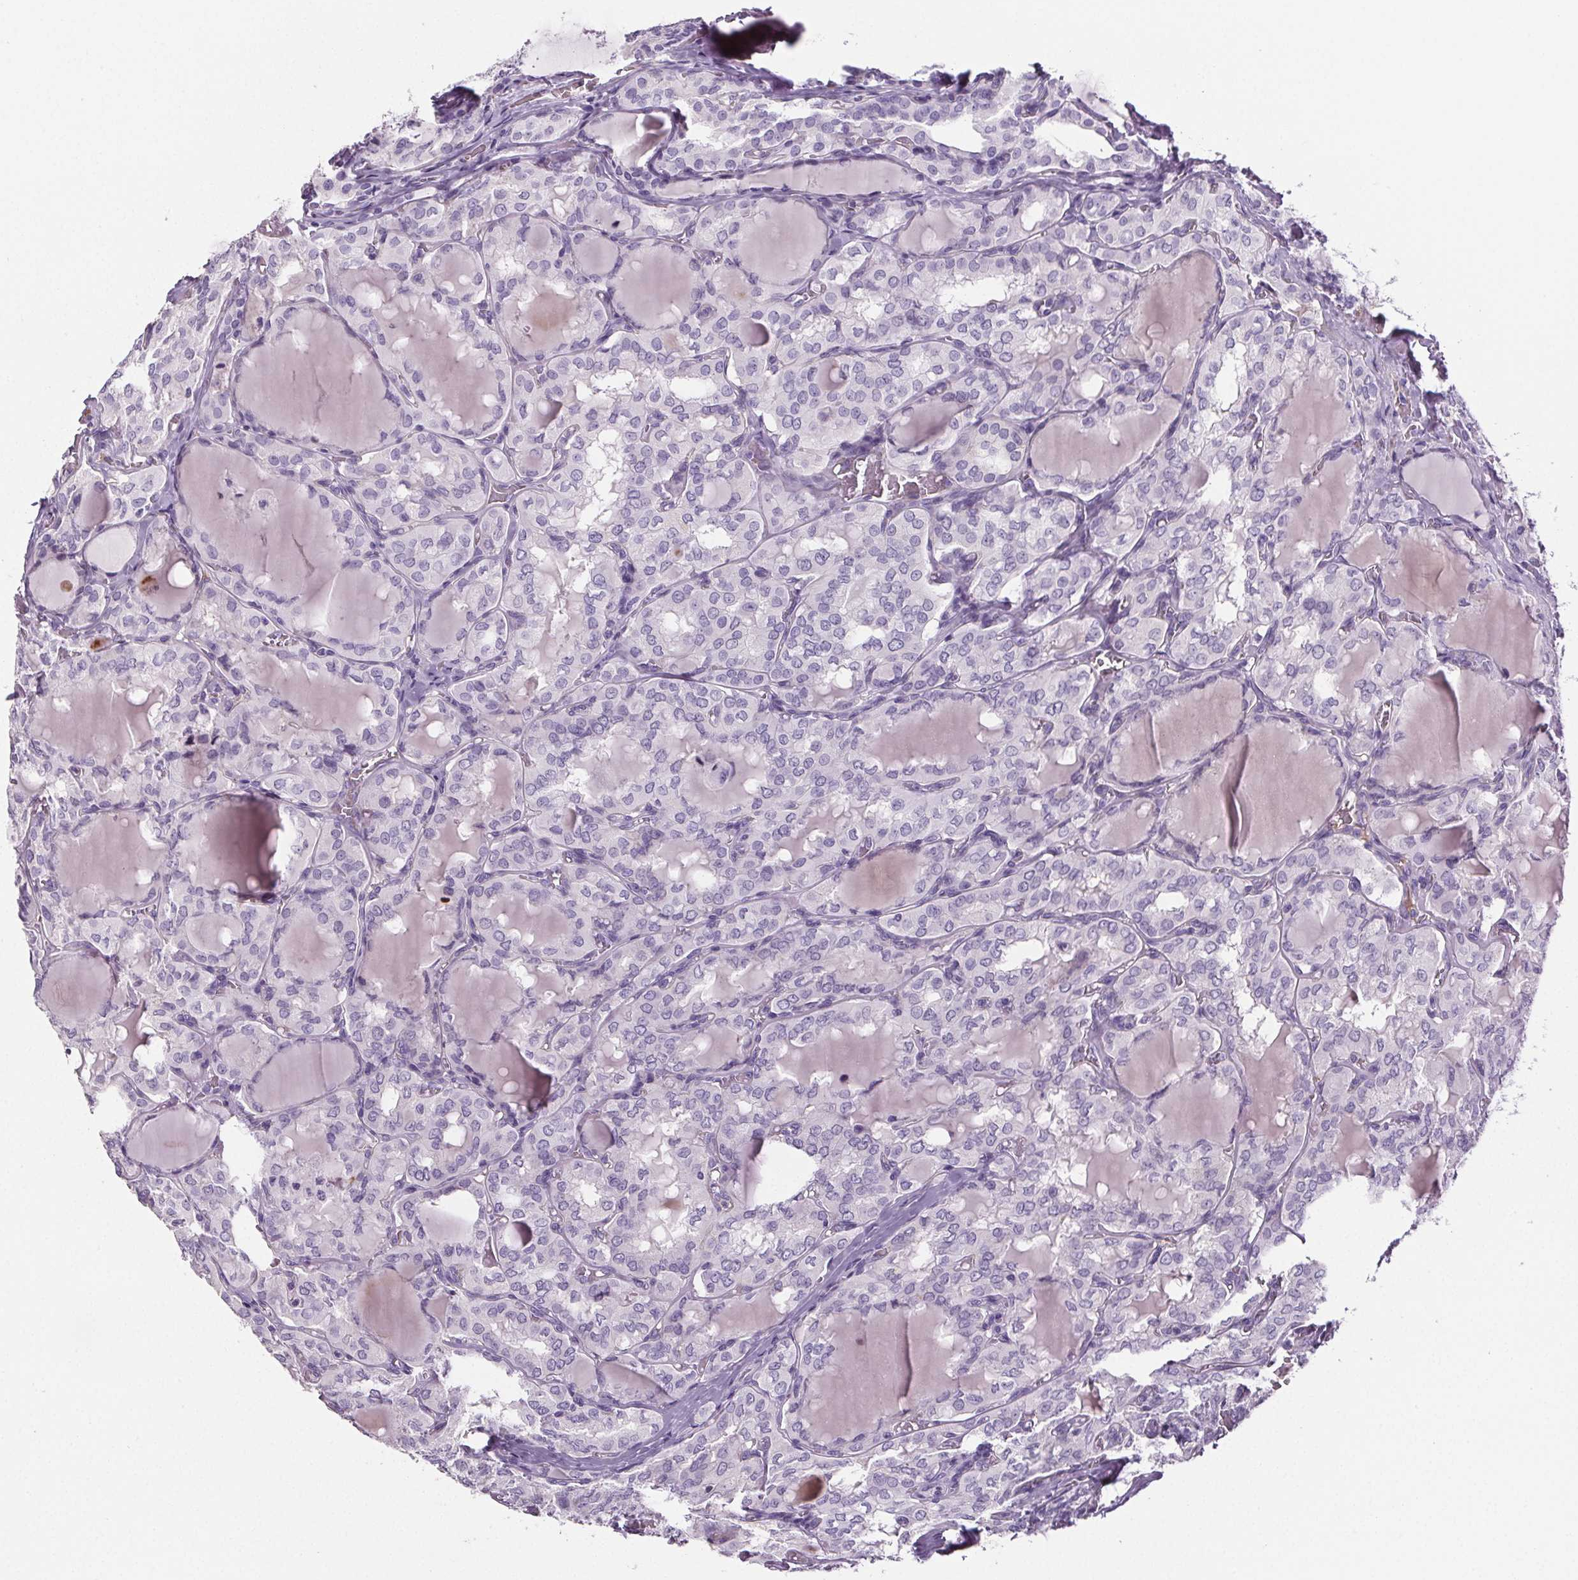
{"staining": {"intensity": "negative", "quantity": "none", "location": "none"}, "tissue": "thyroid cancer", "cell_type": "Tumor cells", "image_type": "cancer", "snomed": [{"axis": "morphology", "description": "Papillary adenocarcinoma, NOS"}, {"axis": "topography", "description": "Thyroid gland"}], "caption": "A histopathology image of human papillary adenocarcinoma (thyroid) is negative for staining in tumor cells.", "gene": "CD5L", "patient": {"sex": "male", "age": 20}}